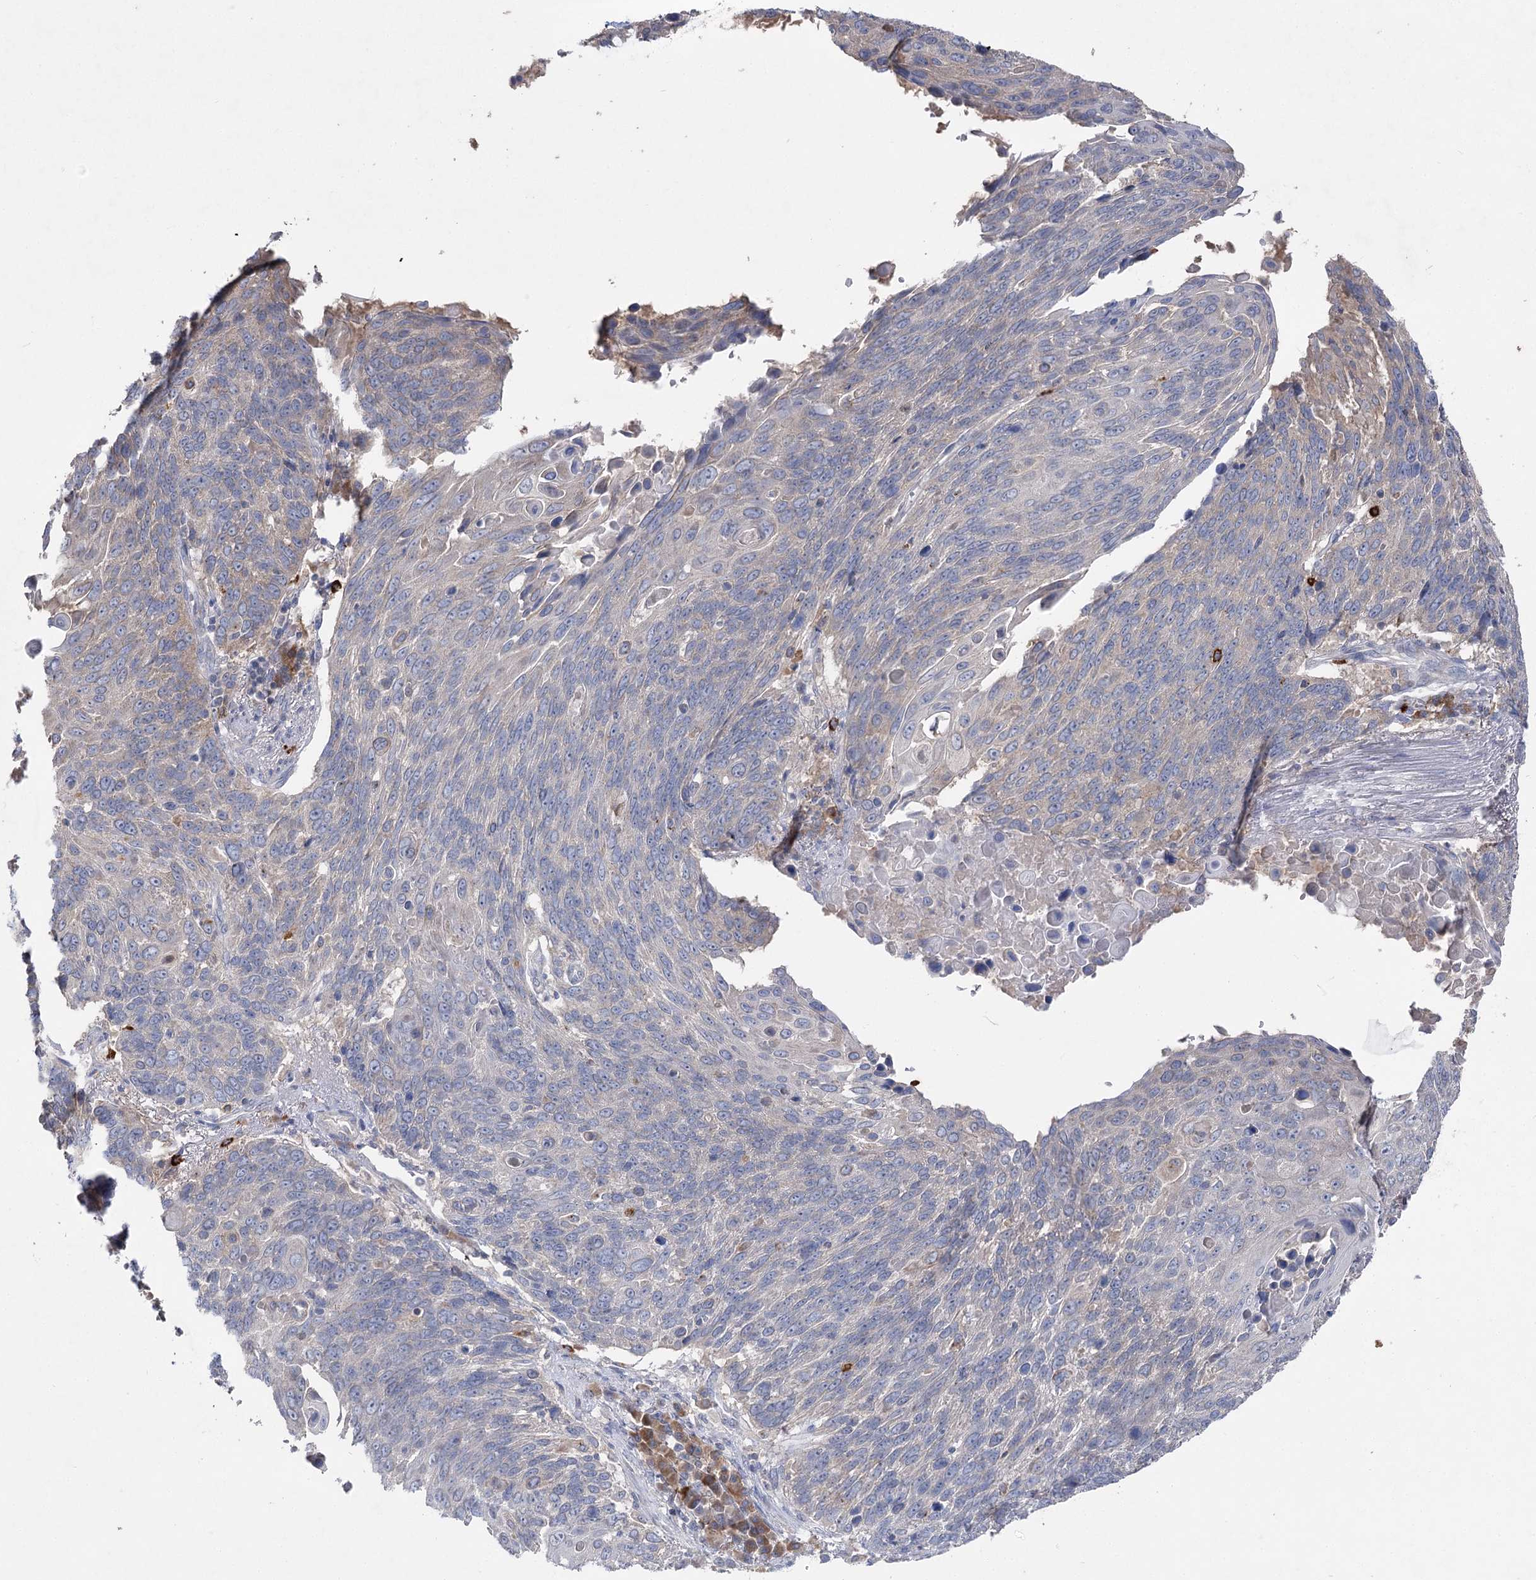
{"staining": {"intensity": "negative", "quantity": "none", "location": "none"}, "tissue": "lung cancer", "cell_type": "Tumor cells", "image_type": "cancer", "snomed": [{"axis": "morphology", "description": "Squamous cell carcinoma, NOS"}, {"axis": "topography", "description": "Lung"}], "caption": "This is an immunohistochemistry micrograph of human lung squamous cell carcinoma. There is no positivity in tumor cells.", "gene": "IL1RAP", "patient": {"sex": "male", "age": 66}}